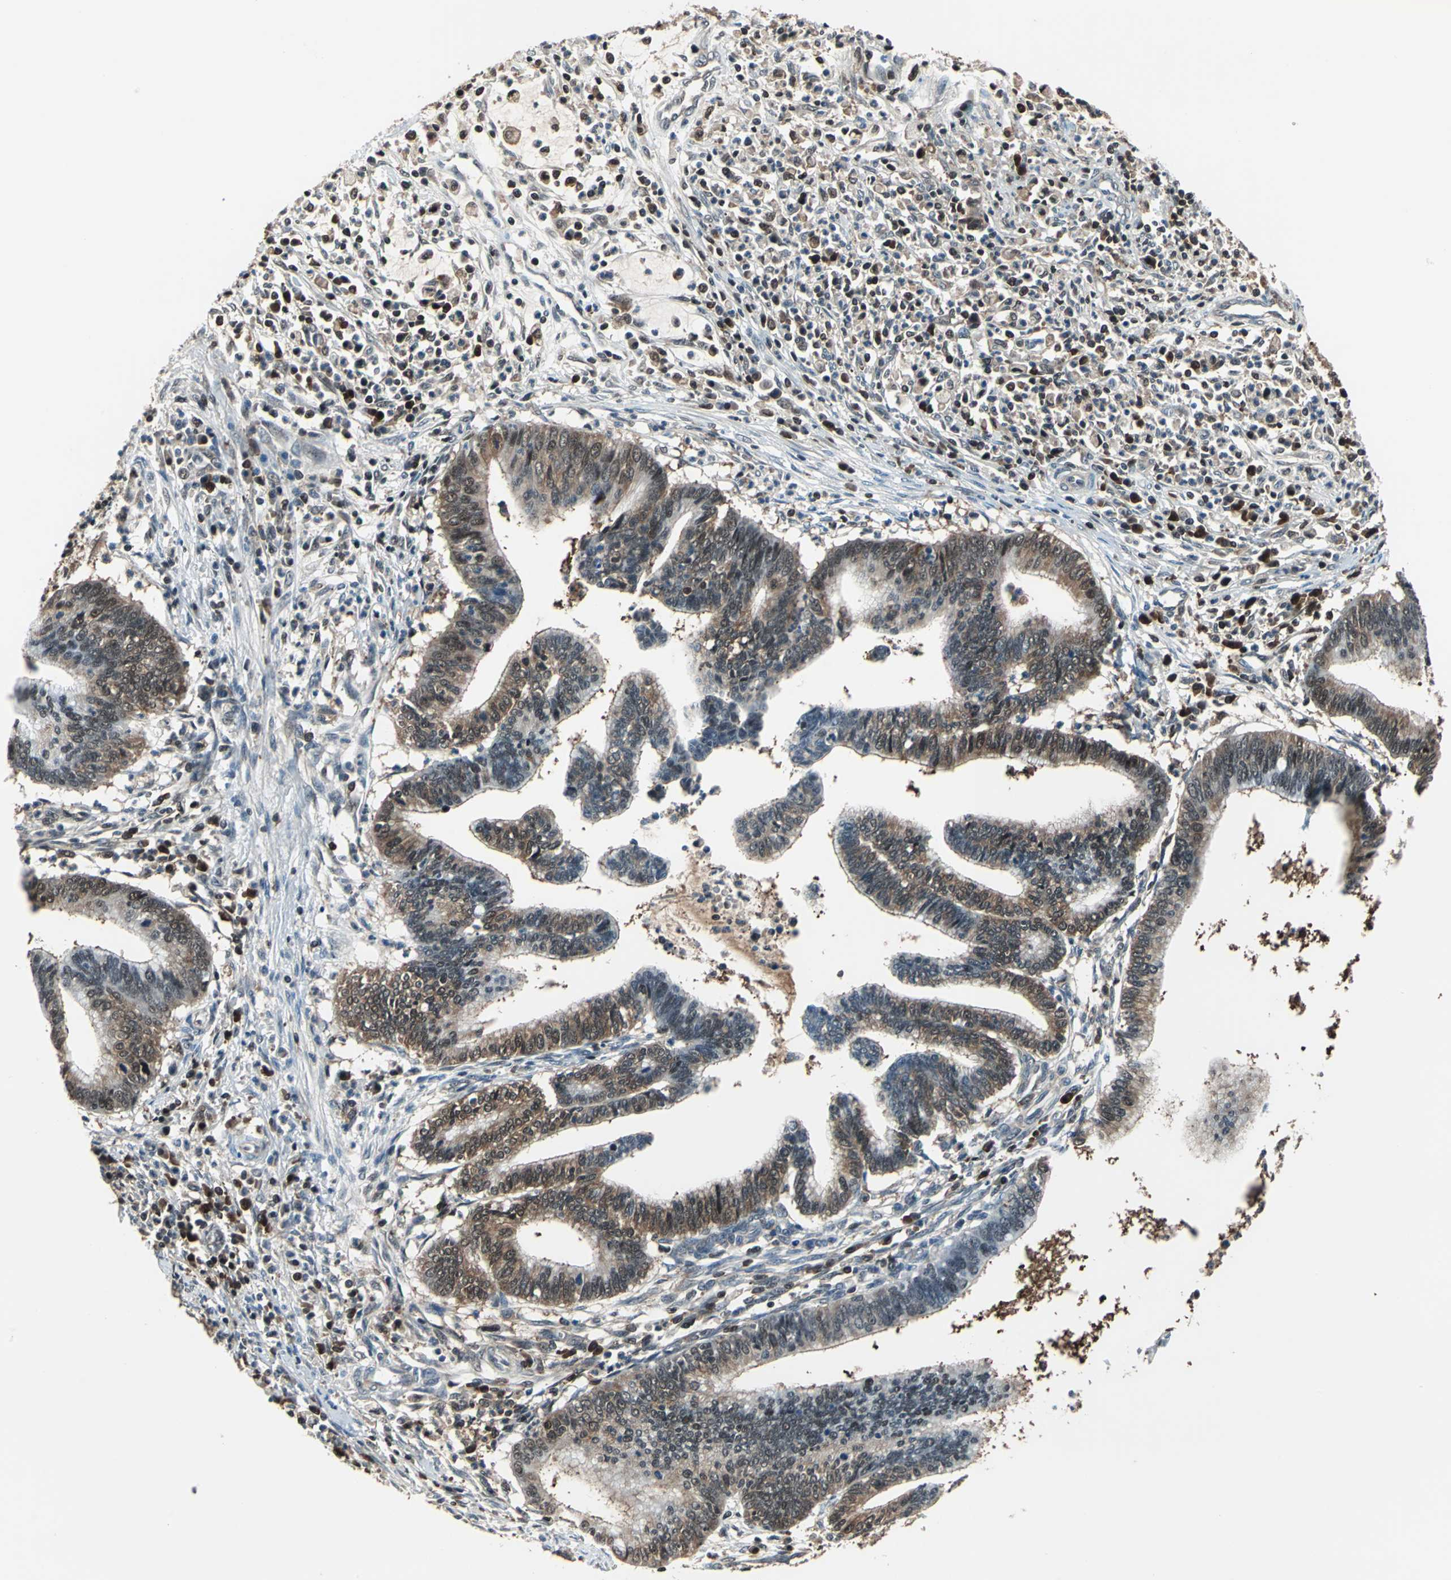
{"staining": {"intensity": "moderate", "quantity": "25%-75%", "location": "cytoplasmic/membranous"}, "tissue": "cervical cancer", "cell_type": "Tumor cells", "image_type": "cancer", "snomed": [{"axis": "morphology", "description": "Adenocarcinoma, NOS"}, {"axis": "topography", "description": "Cervix"}], "caption": "Protein expression analysis of cervical cancer reveals moderate cytoplasmic/membranous expression in about 25%-75% of tumor cells. (Brightfield microscopy of DAB IHC at high magnification).", "gene": "PSME1", "patient": {"sex": "female", "age": 36}}